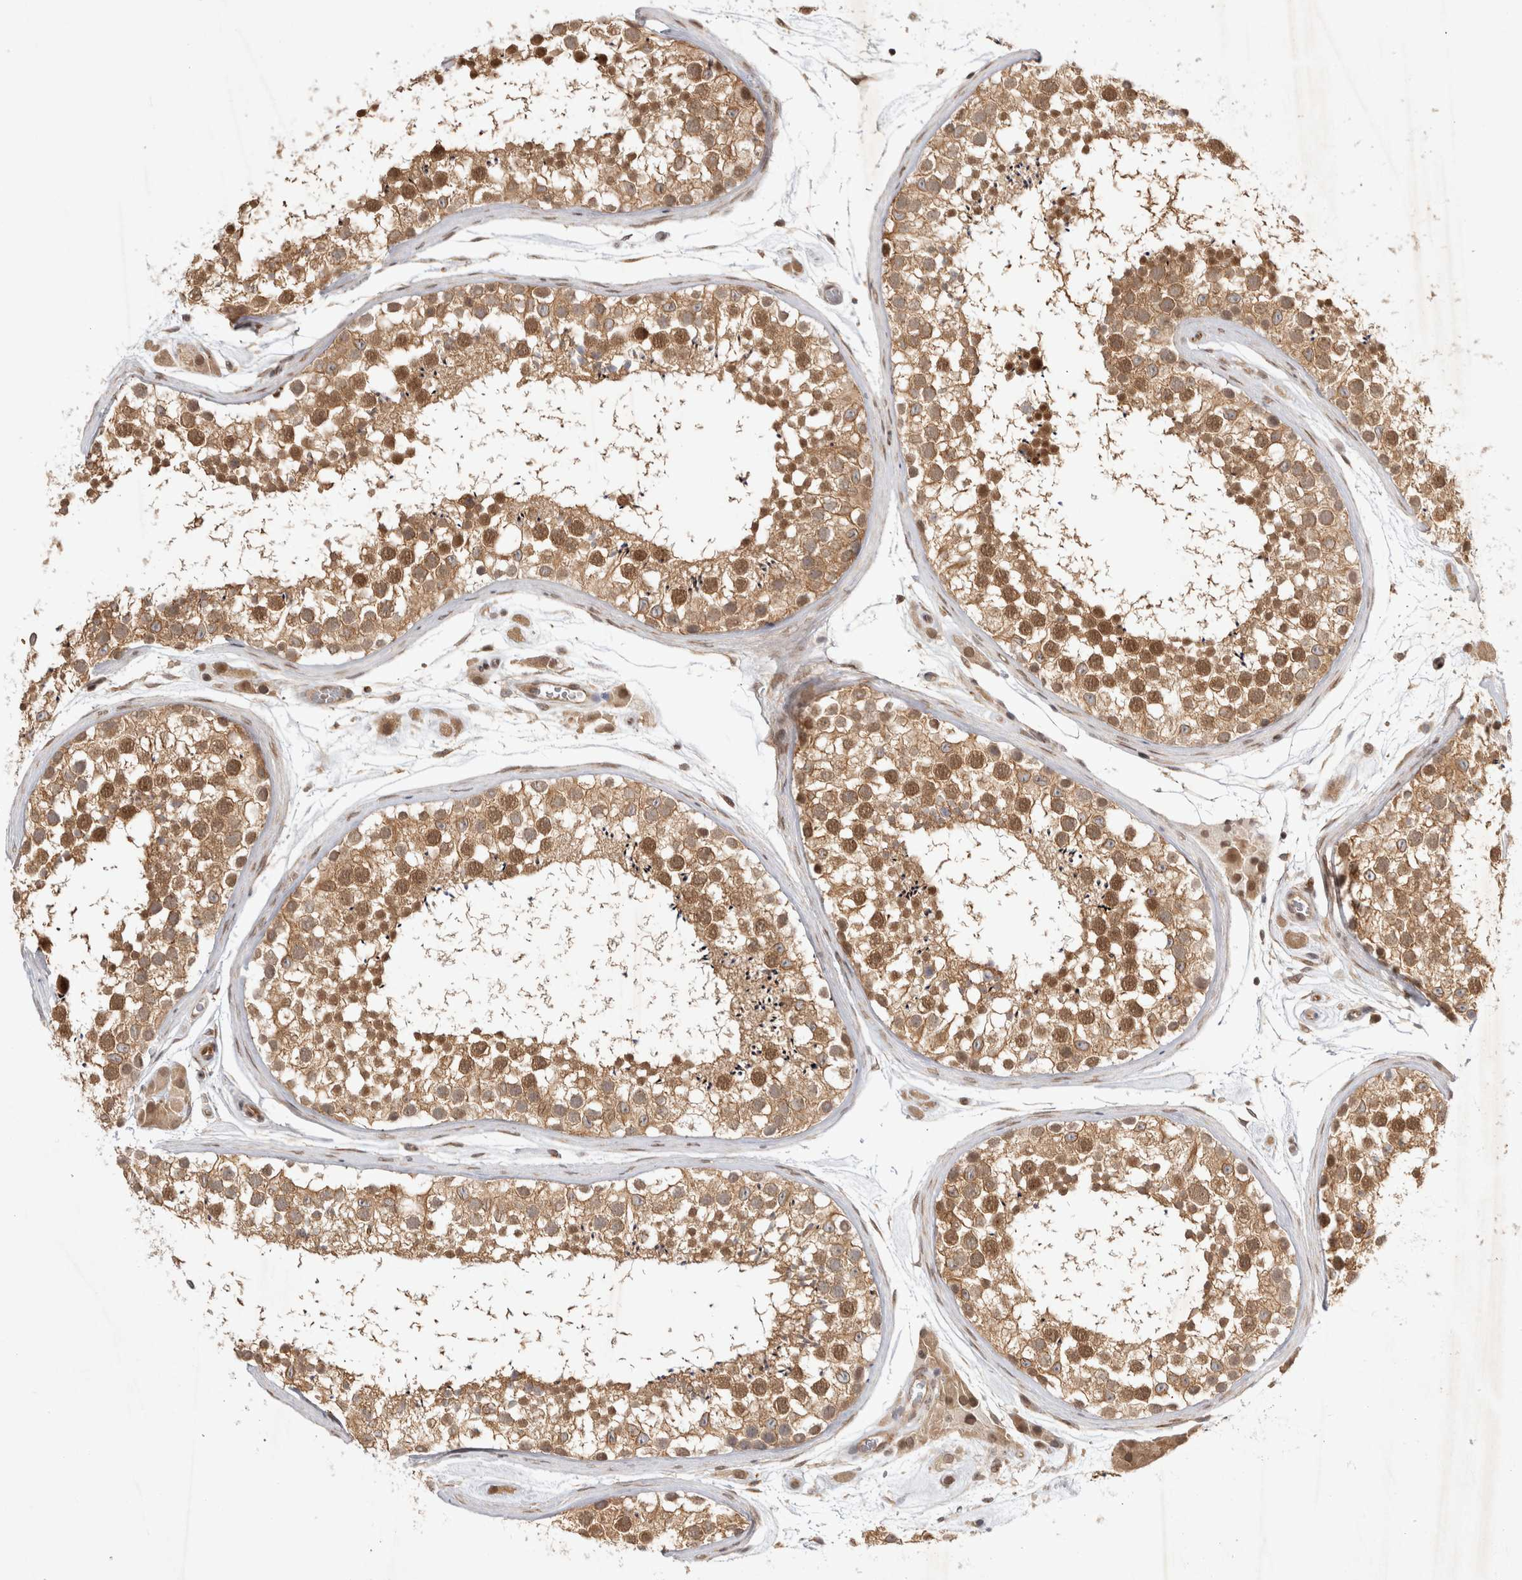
{"staining": {"intensity": "moderate", "quantity": ">75%", "location": "cytoplasmic/membranous,nuclear"}, "tissue": "testis", "cell_type": "Cells in seminiferous ducts", "image_type": "normal", "snomed": [{"axis": "morphology", "description": "Normal tissue, NOS"}, {"axis": "topography", "description": "Testis"}], "caption": "Moderate cytoplasmic/membranous,nuclear expression for a protein is identified in about >75% of cells in seminiferous ducts of unremarkable testis using immunohistochemistry.", "gene": "ZNF318", "patient": {"sex": "male", "age": 46}}